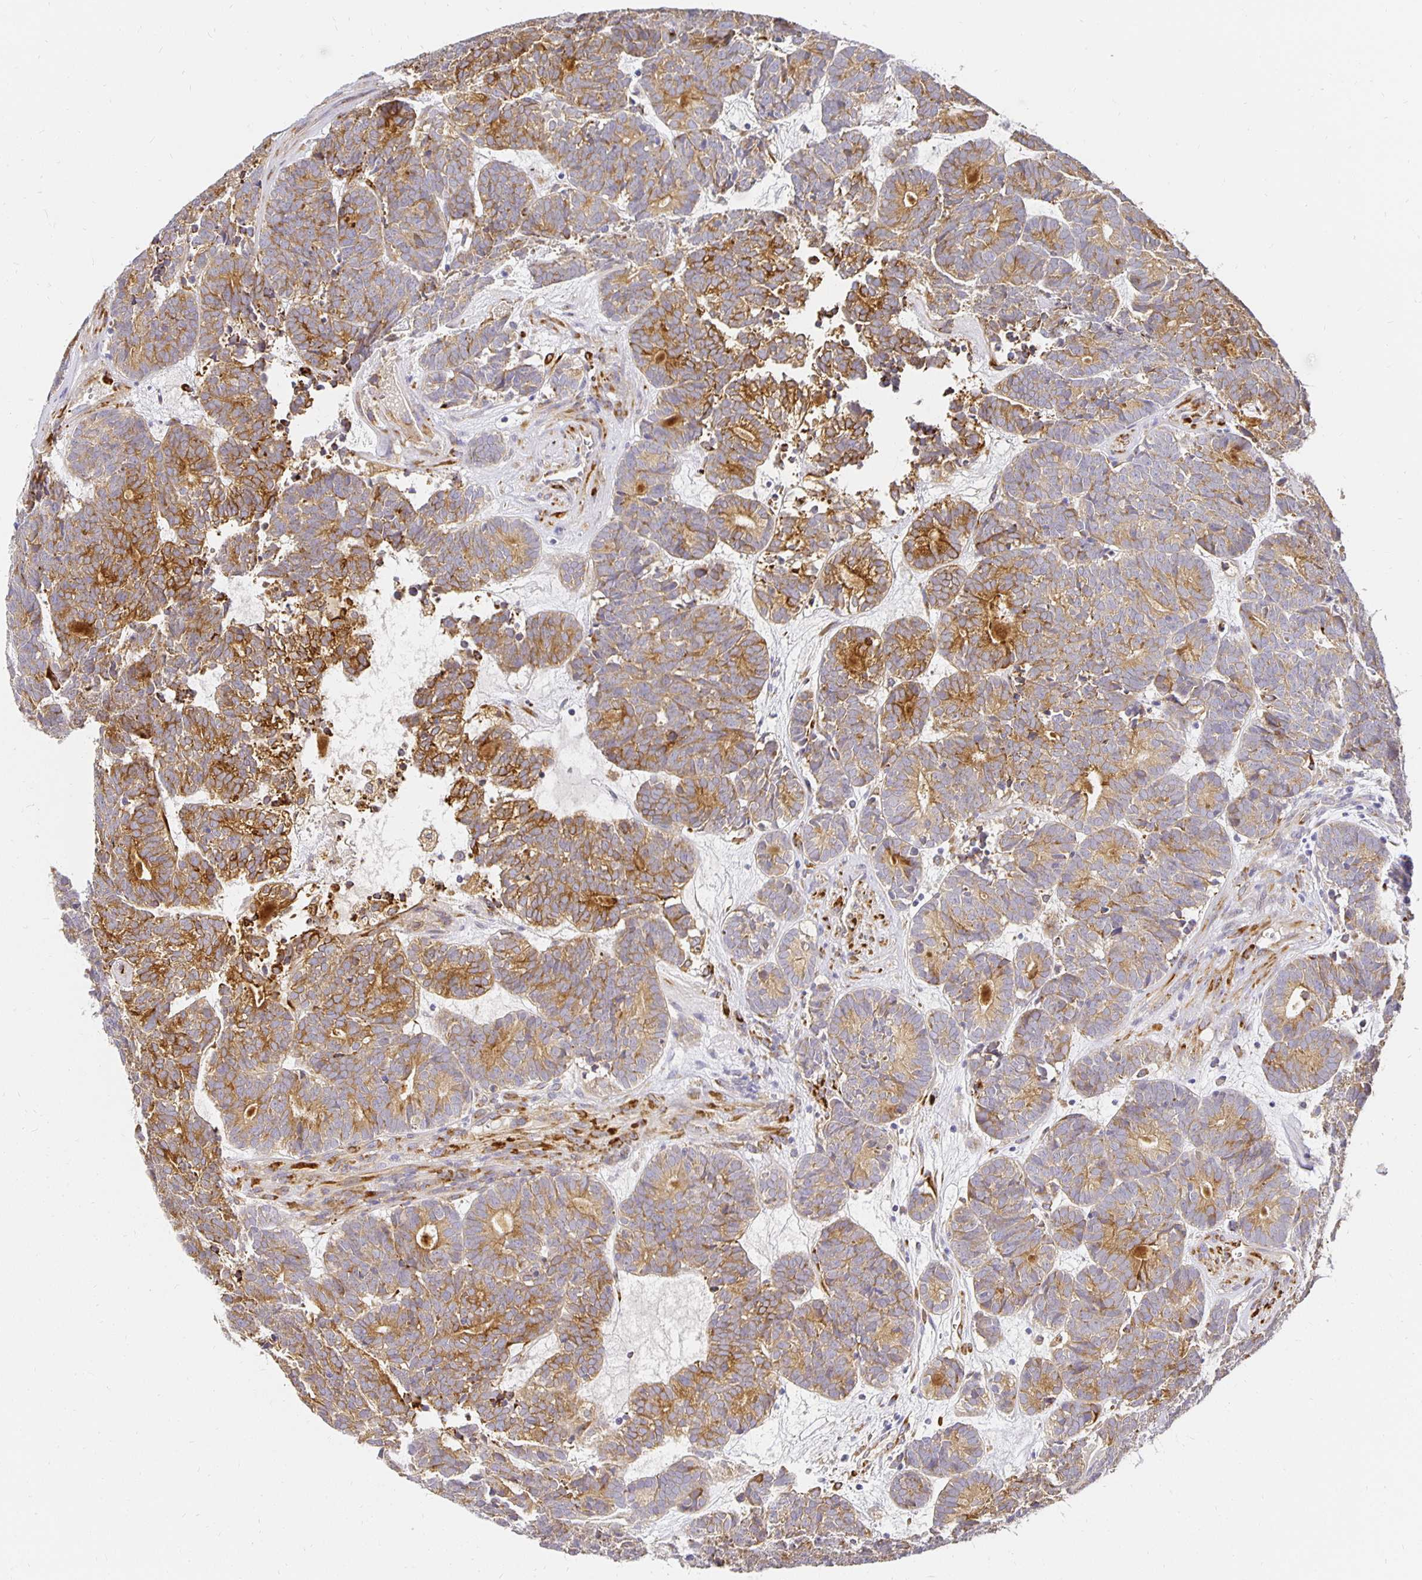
{"staining": {"intensity": "moderate", "quantity": ">75%", "location": "cytoplasmic/membranous"}, "tissue": "head and neck cancer", "cell_type": "Tumor cells", "image_type": "cancer", "snomed": [{"axis": "morphology", "description": "Adenocarcinoma, NOS"}, {"axis": "topography", "description": "Head-Neck"}], "caption": "High-magnification brightfield microscopy of head and neck adenocarcinoma stained with DAB (3,3'-diaminobenzidine) (brown) and counterstained with hematoxylin (blue). tumor cells exhibit moderate cytoplasmic/membranous positivity is seen in about>75% of cells.", "gene": "PLOD1", "patient": {"sex": "female", "age": 81}}